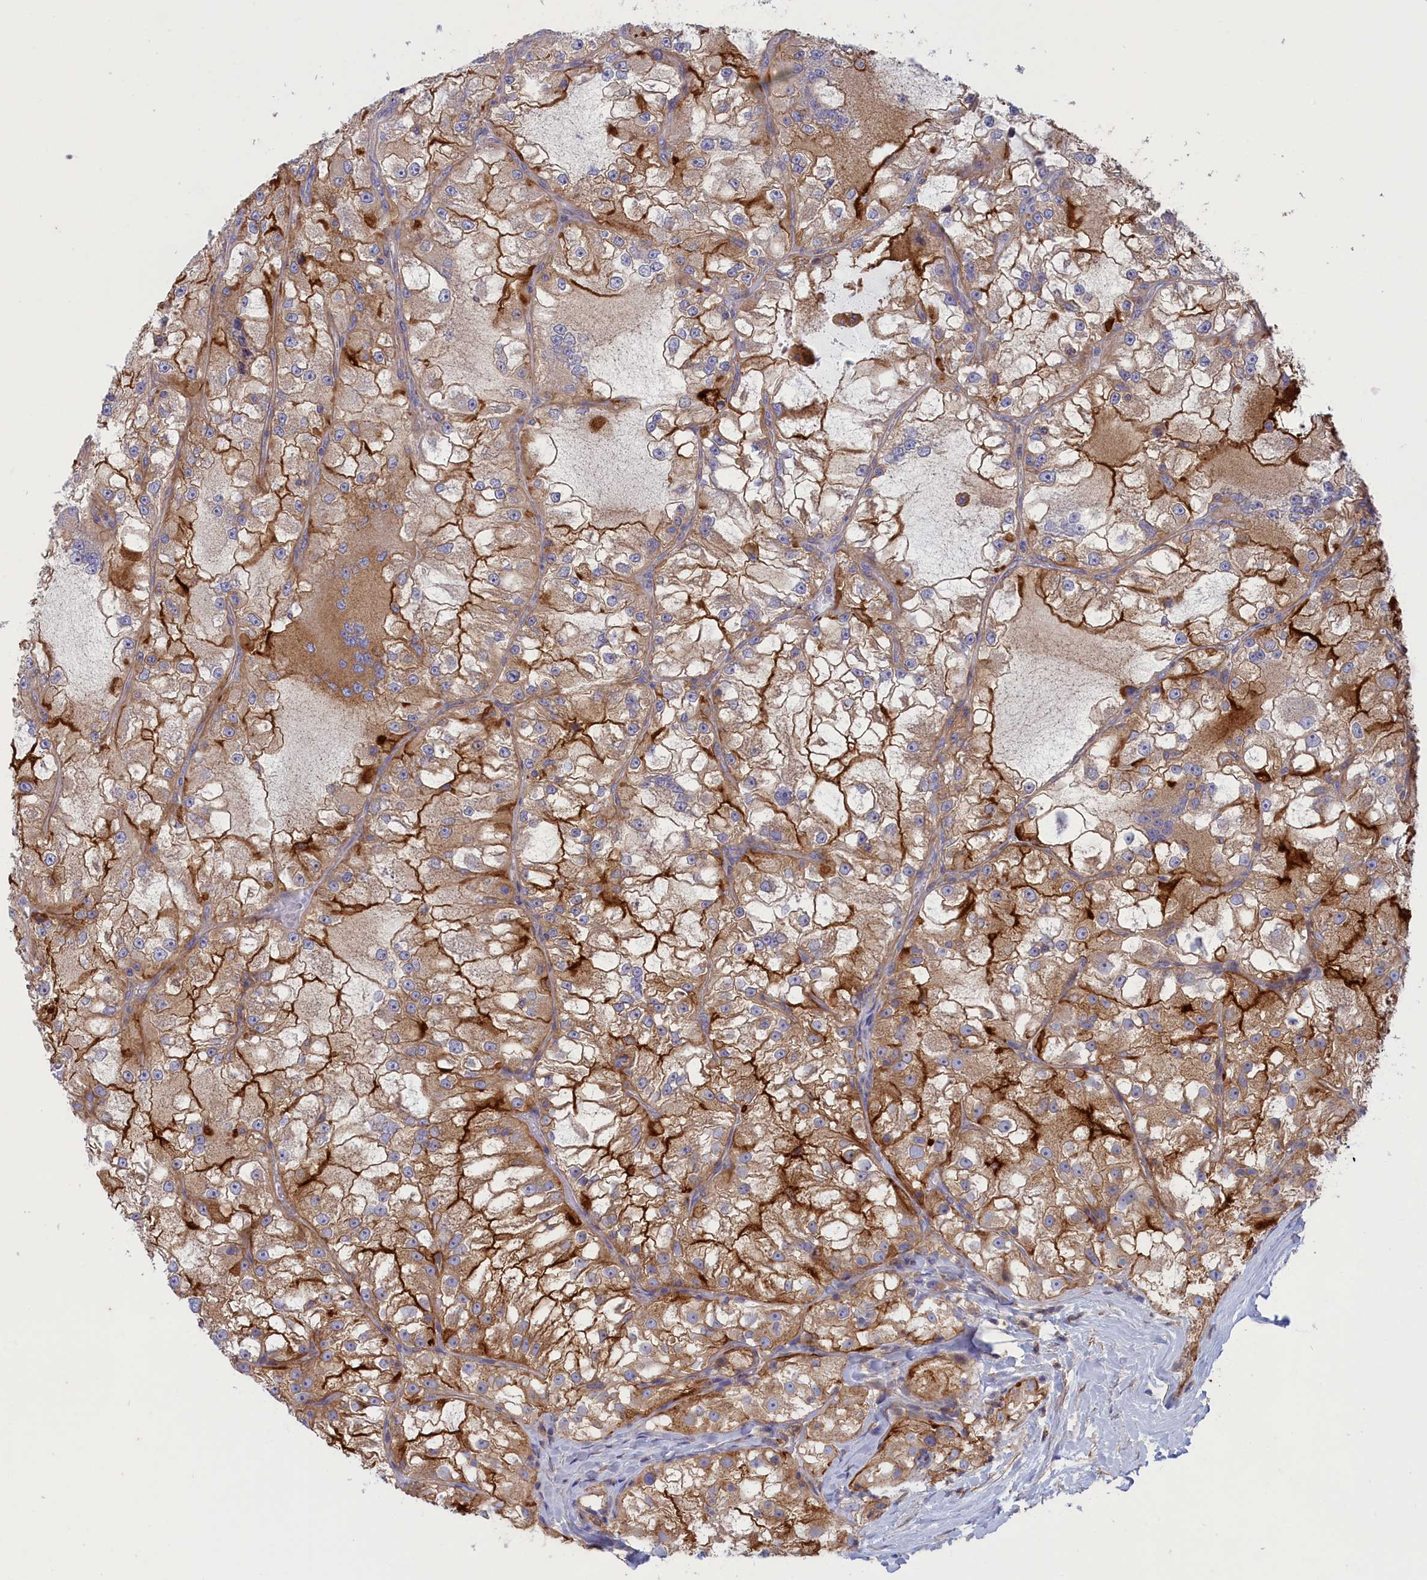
{"staining": {"intensity": "strong", "quantity": "25%-75%", "location": "cytoplasmic/membranous"}, "tissue": "renal cancer", "cell_type": "Tumor cells", "image_type": "cancer", "snomed": [{"axis": "morphology", "description": "Adenocarcinoma, NOS"}, {"axis": "topography", "description": "Kidney"}], "caption": "Immunohistochemistry staining of adenocarcinoma (renal), which reveals high levels of strong cytoplasmic/membranous positivity in approximately 25%-75% of tumor cells indicating strong cytoplasmic/membranous protein positivity. The staining was performed using DAB (brown) for protein detection and nuclei were counterstained in hematoxylin (blue).", "gene": "SCAMP4", "patient": {"sex": "female", "age": 72}}